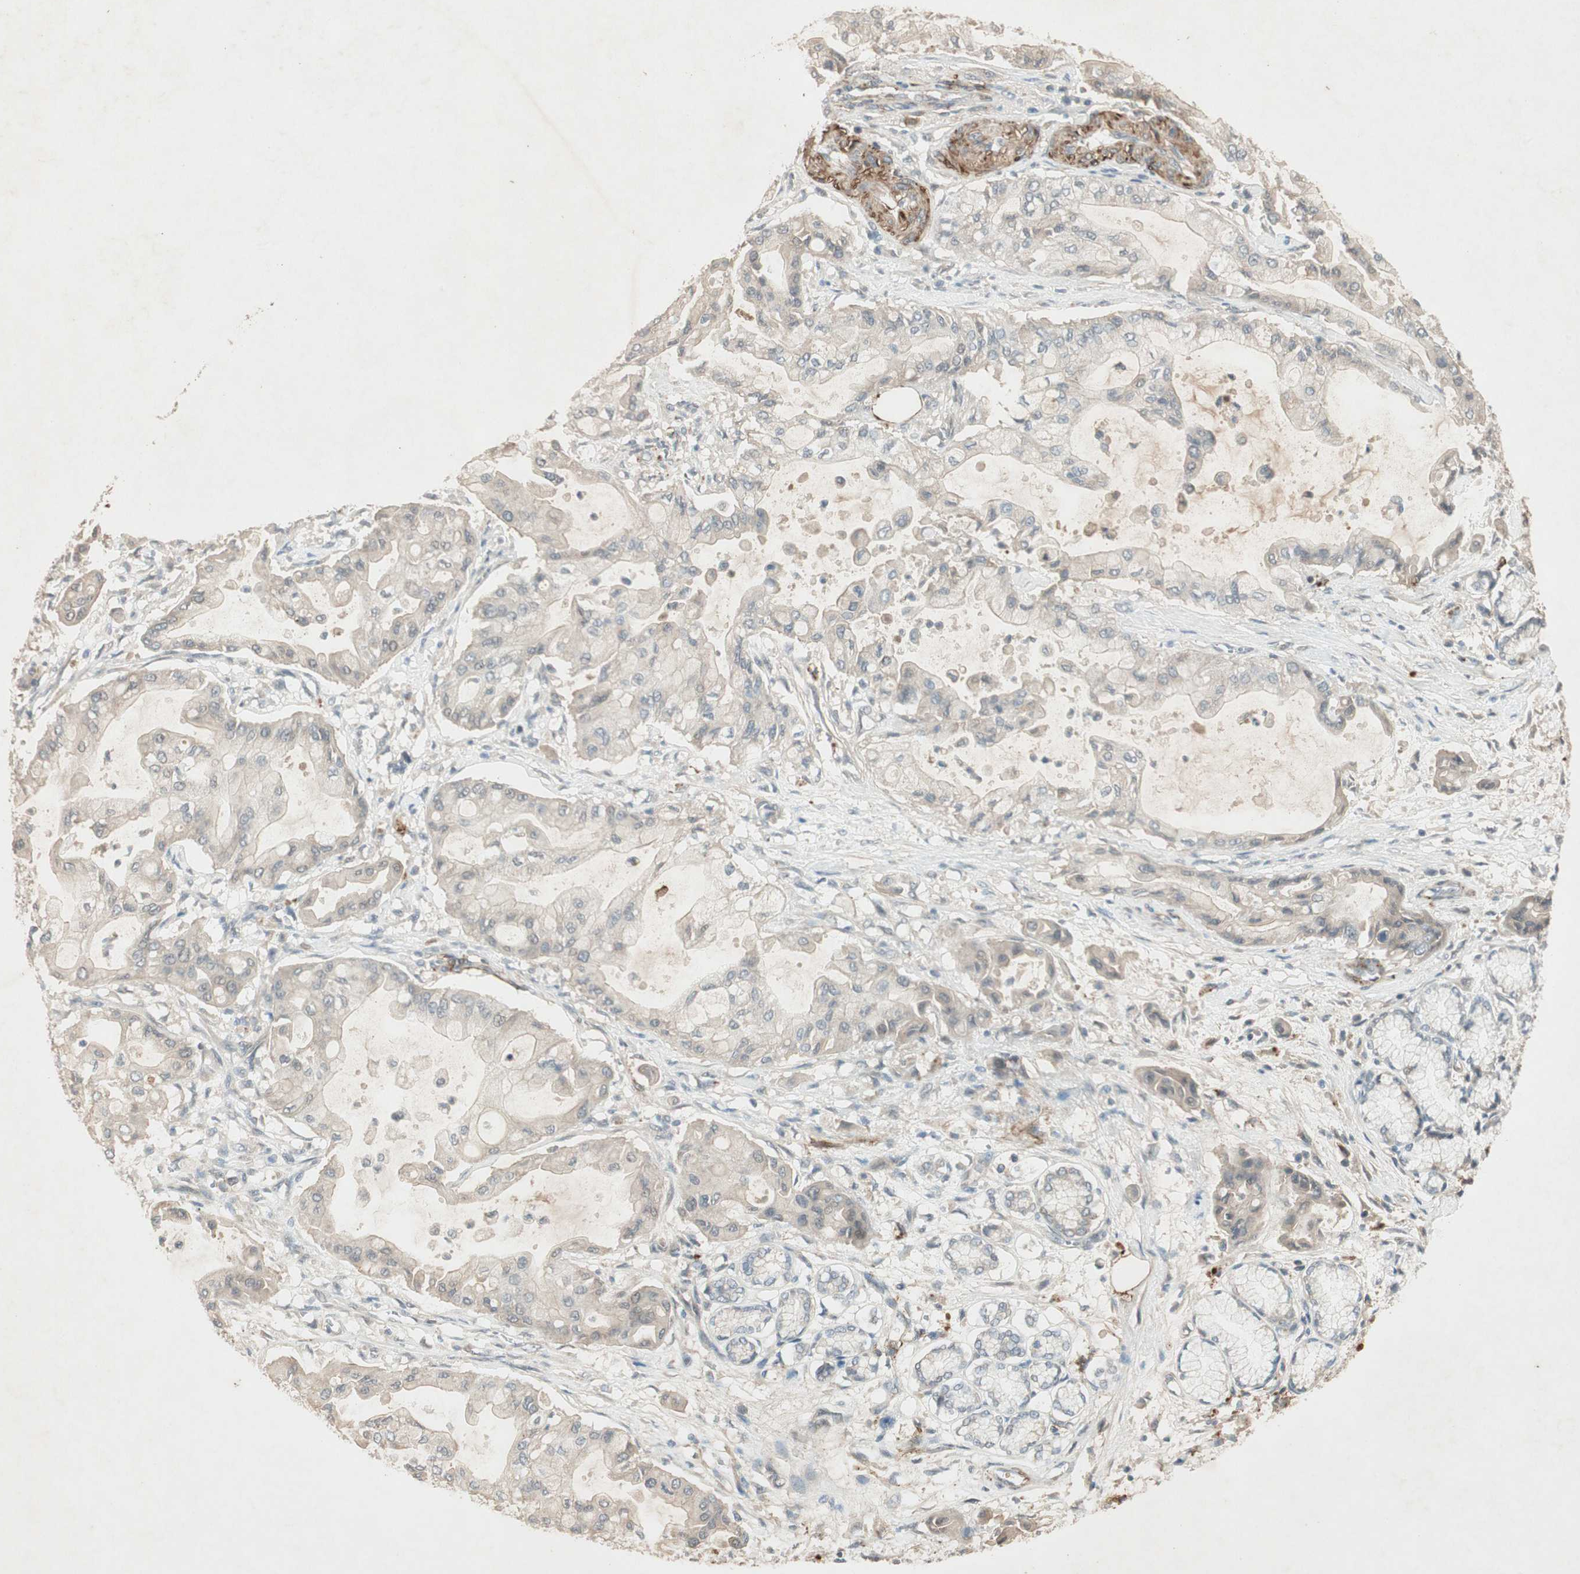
{"staining": {"intensity": "negative", "quantity": "none", "location": "none"}, "tissue": "pancreatic cancer", "cell_type": "Tumor cells", "image_type": "cancer", "snomed": [{"axis": "morphology", "description": "Adenocarcinoma, NOS"}, {"axis": "morphology", "description": "Adenocarcinoma, metastatic, NOS"}, {"axis": "topography", "description": "Lymph node"}, {"axis": "topography", "description": "Pancreas"}, {"axis": "topography", "description": "Duodenum"}], "caption": "IHC photomicrograph of human pancreatic cancer (adenocarcinoma) stained for a protein (brown), which reveals no expression in tumor cells.", "gene": "RNGTT", "patient": {"sex": "female", "age": 64}}